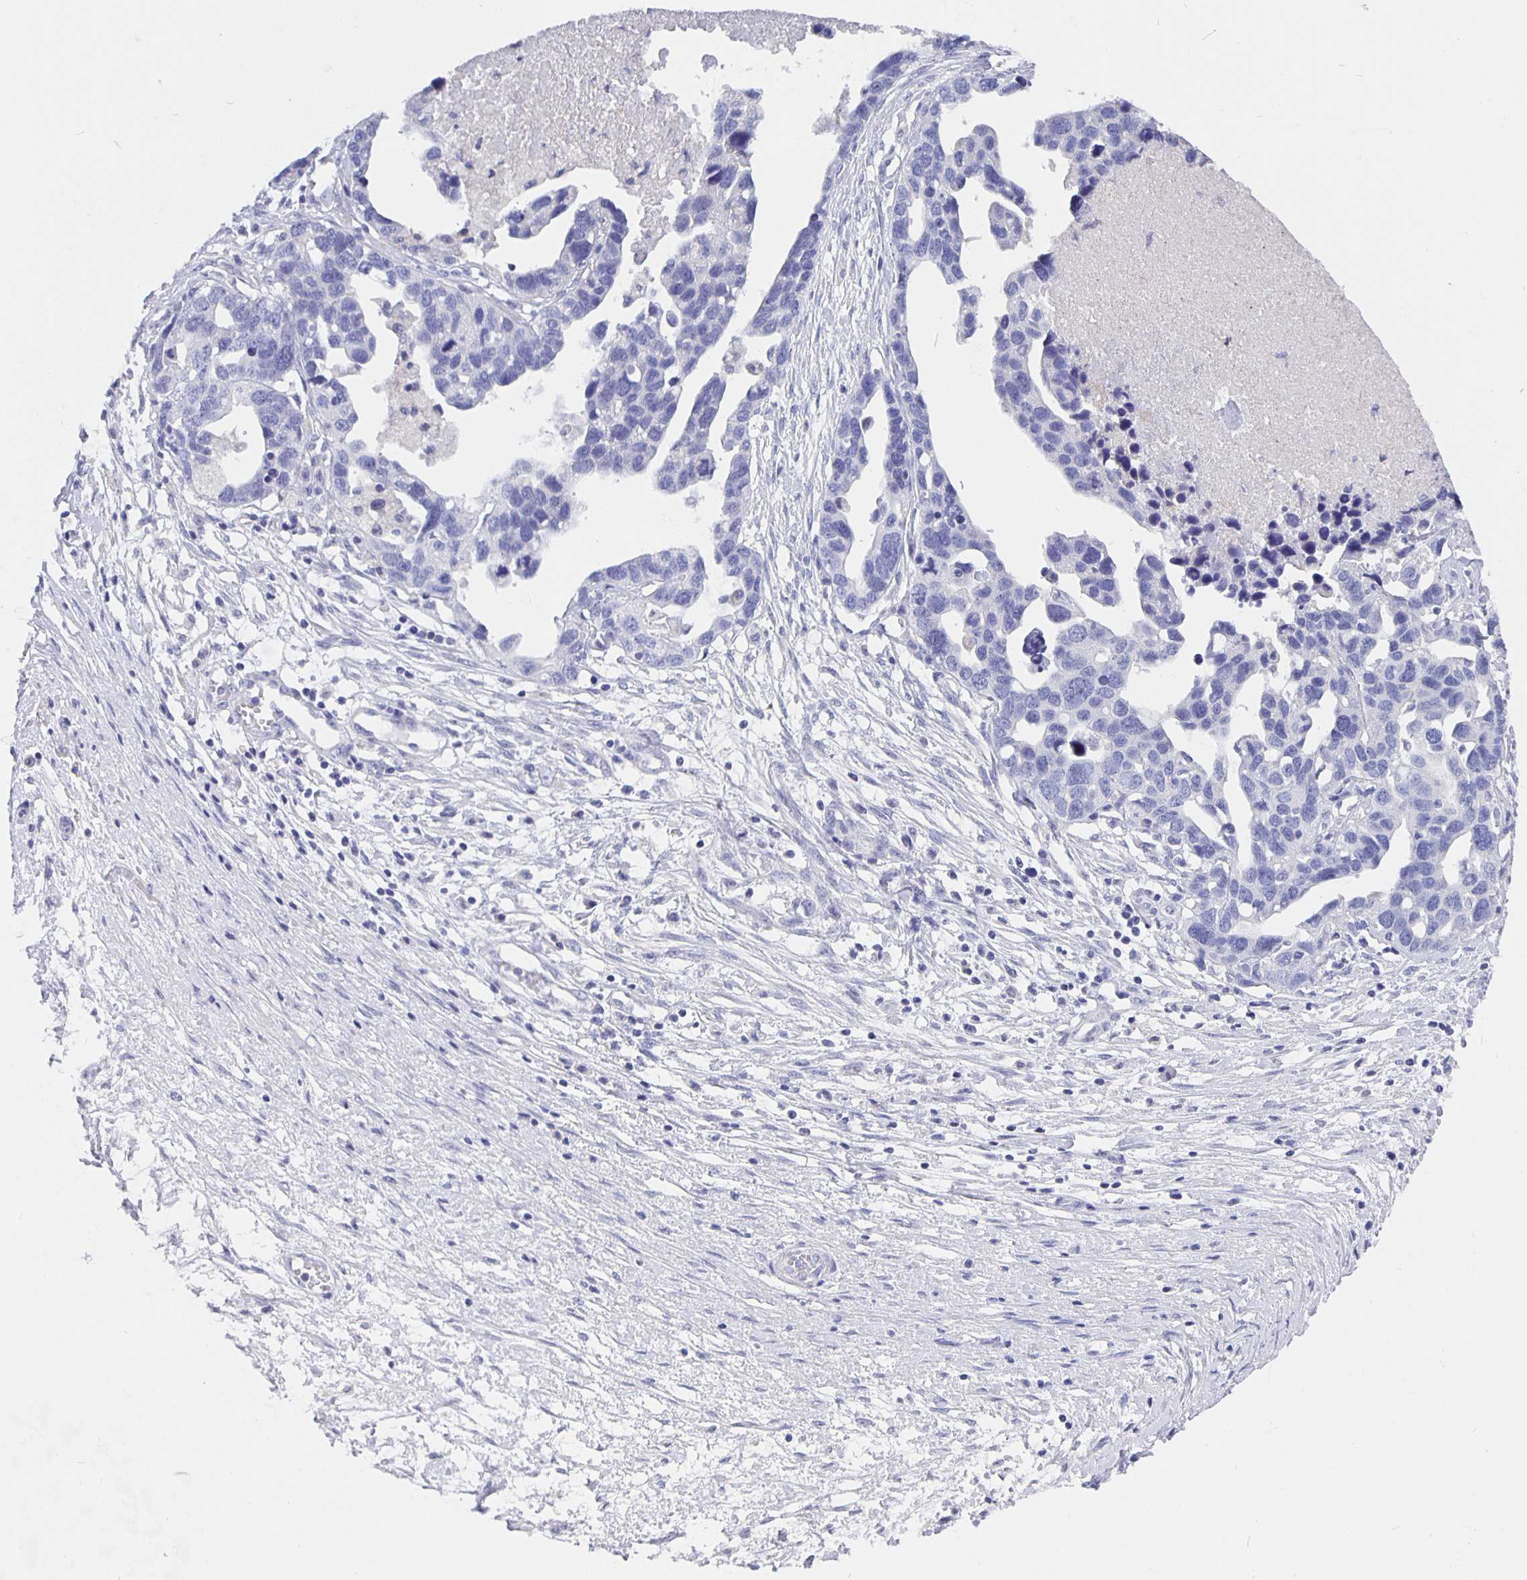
{"staining": {"intensity": "negative", "quantity": "none", "location": "none"}, "tissue": "ovarian cancer", "cell_type": "Tumor cells", "image_type": "cancer", "snomed": [{"axis": "morphology", "description": "Cystadenocarcinoma, serous, NOS"}, {"axis": "topography", "description": "Ovary"}], "caption": "Image shows no significant protein expression in tumor cells of ovarian cancer (serous cystadenocarcinoma).", "gene": "CFAP74", "patient": {"sex": "female", "age": 54}}